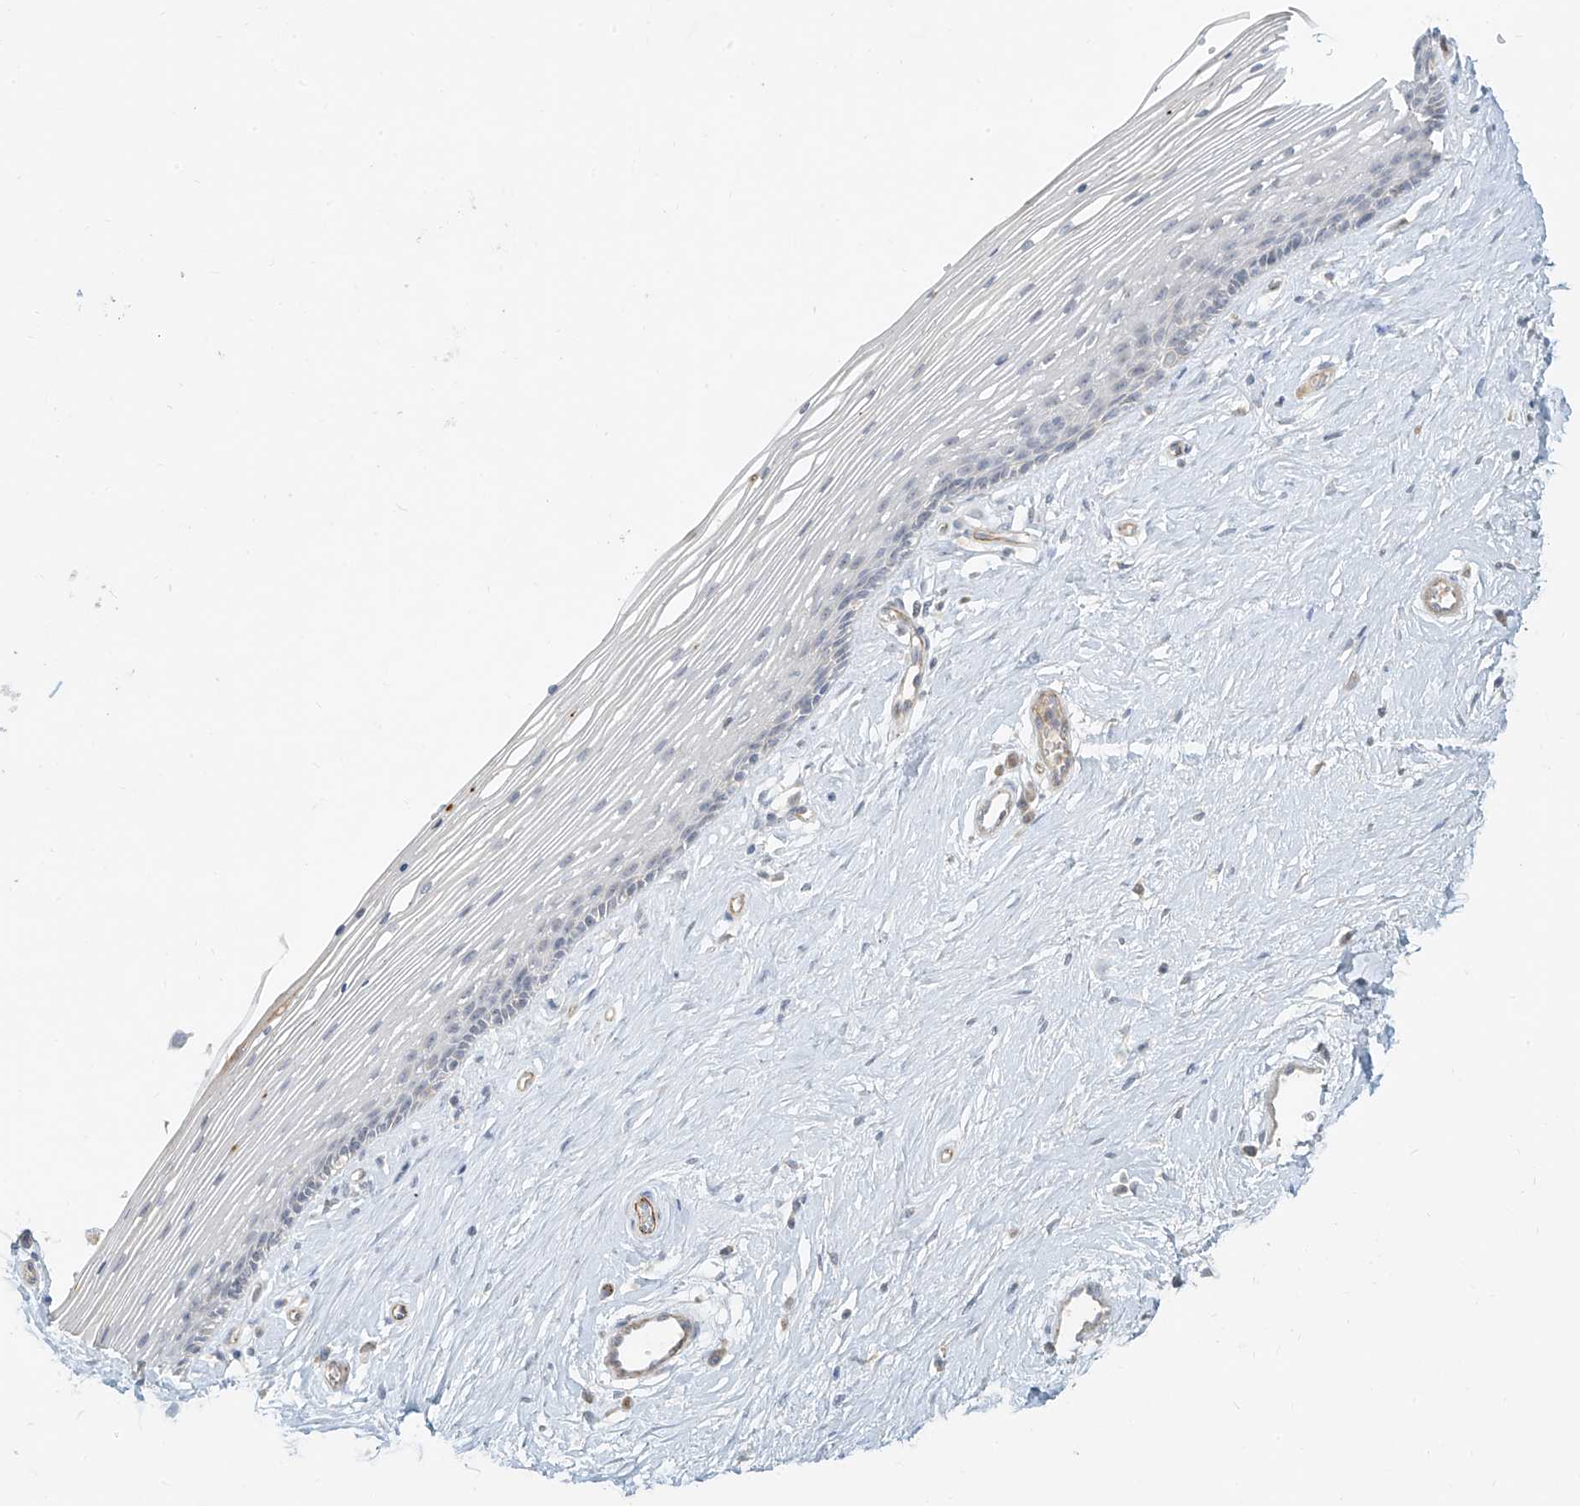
{"staining": {"intensity": "negative", "quantity": "none", "location": "none"}, "tissue": "vagina", "cell_type": "Squamous epithelial cells", "image_type": "normal", "snomed": [{"axis": "morphology", "description": "Normal tissue, NOS"}, {"axis": "topography", "description": "Vagina"}], "caption": "Immunohistochemical staining of unremarkable human vagina shows no significant staining in squamous epithelial cells. (DAB immunohistochemistry (IHC) visualized using brightfield microscopy, high magnification).", "gene": "C2orf42", "patient": {"sex": "female", "age": 46}}